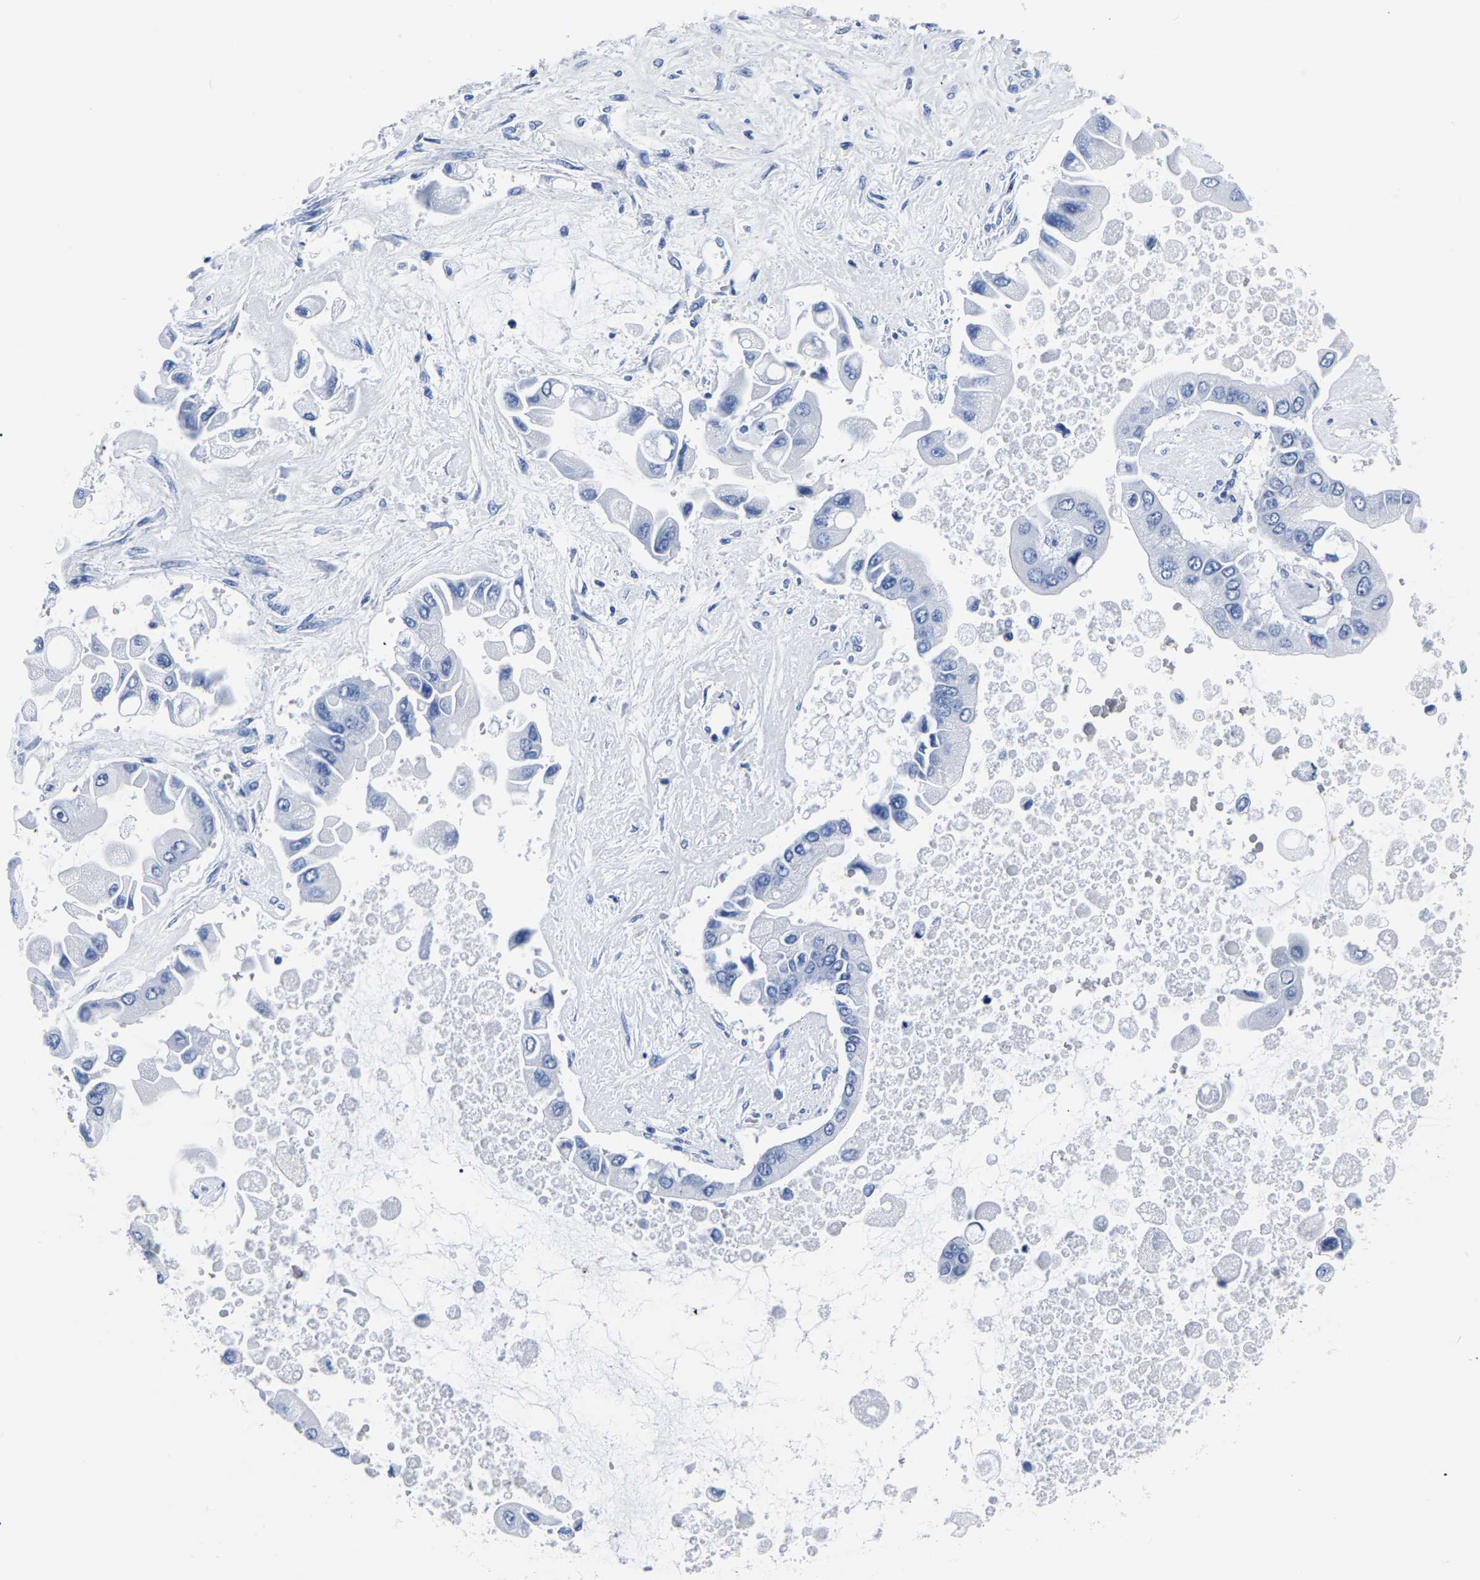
{"staining": {"intensity": "negative", "quantity": "none", "location": "none"}, "tissue": "liver cancer", "cell_type": "Tumor cells", "image_type": "cancer", "snomed": [{"axis": "morphology", "description": "Cholangiocarcinoma"}, {"axis": "topography", "description": "Liver"}], "caption": "Immunohistochemical staining of liver cholangiocarcinoma exhibits no significant positivity in tumor cells.", "gene": "IMPG2", "patient": {"sex": "male", "age": 50}}